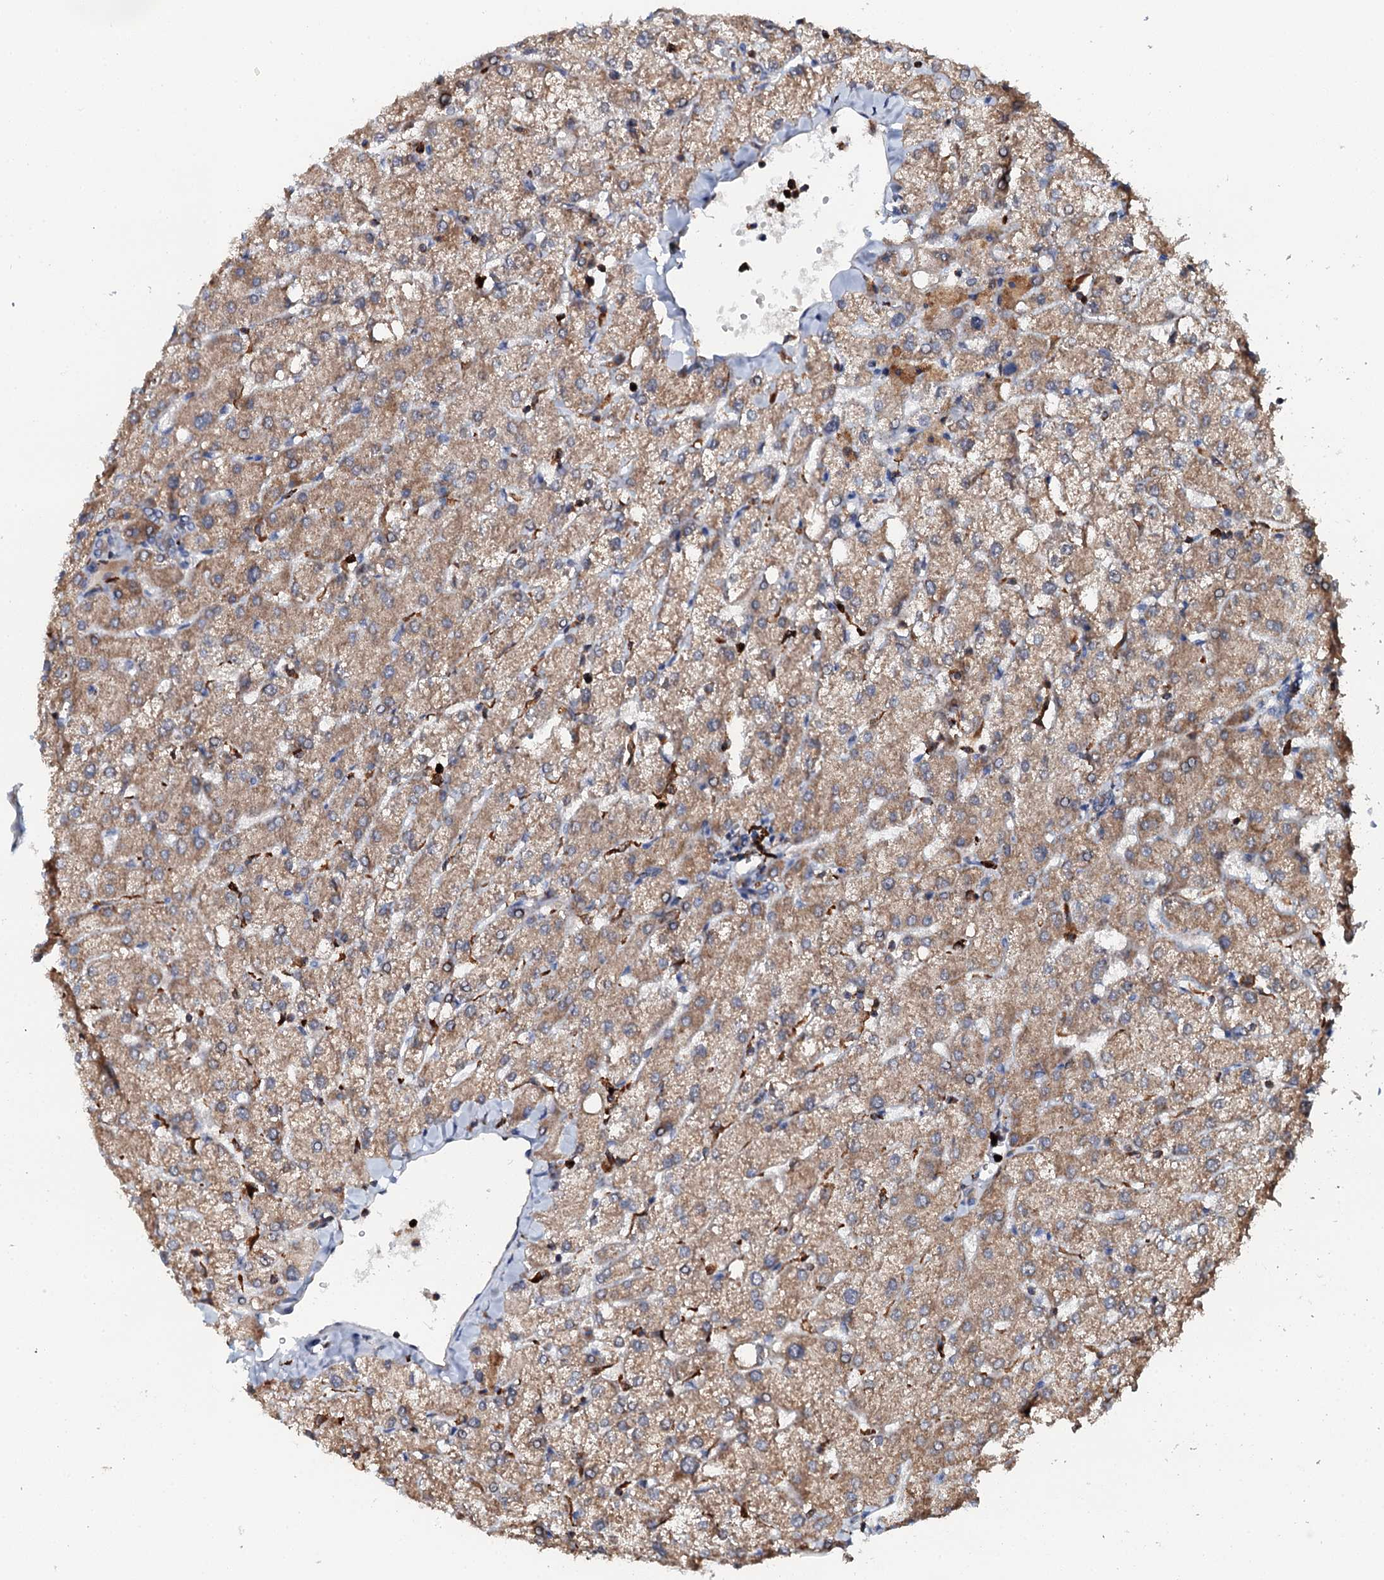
{"staining": {"intensity": "weak", "quantity": ">75%", "location": "cytoplasmic/membranous"}, "tissue": "liver", "cell_type": "Cholangiocytes", "image_type": "normal", "snomed": [{"axis": "morphology", "description": "Normal tissue, NOS"}, {"axis": "topography", "description": "Liver"}], "caption": "An image of liver stained for a protein demonstrates weak cytoplasmic/membranous brown staining in cholangiocytes.", "gene": "VAMP8", "patient": {"sex": "female", "age": 54}}